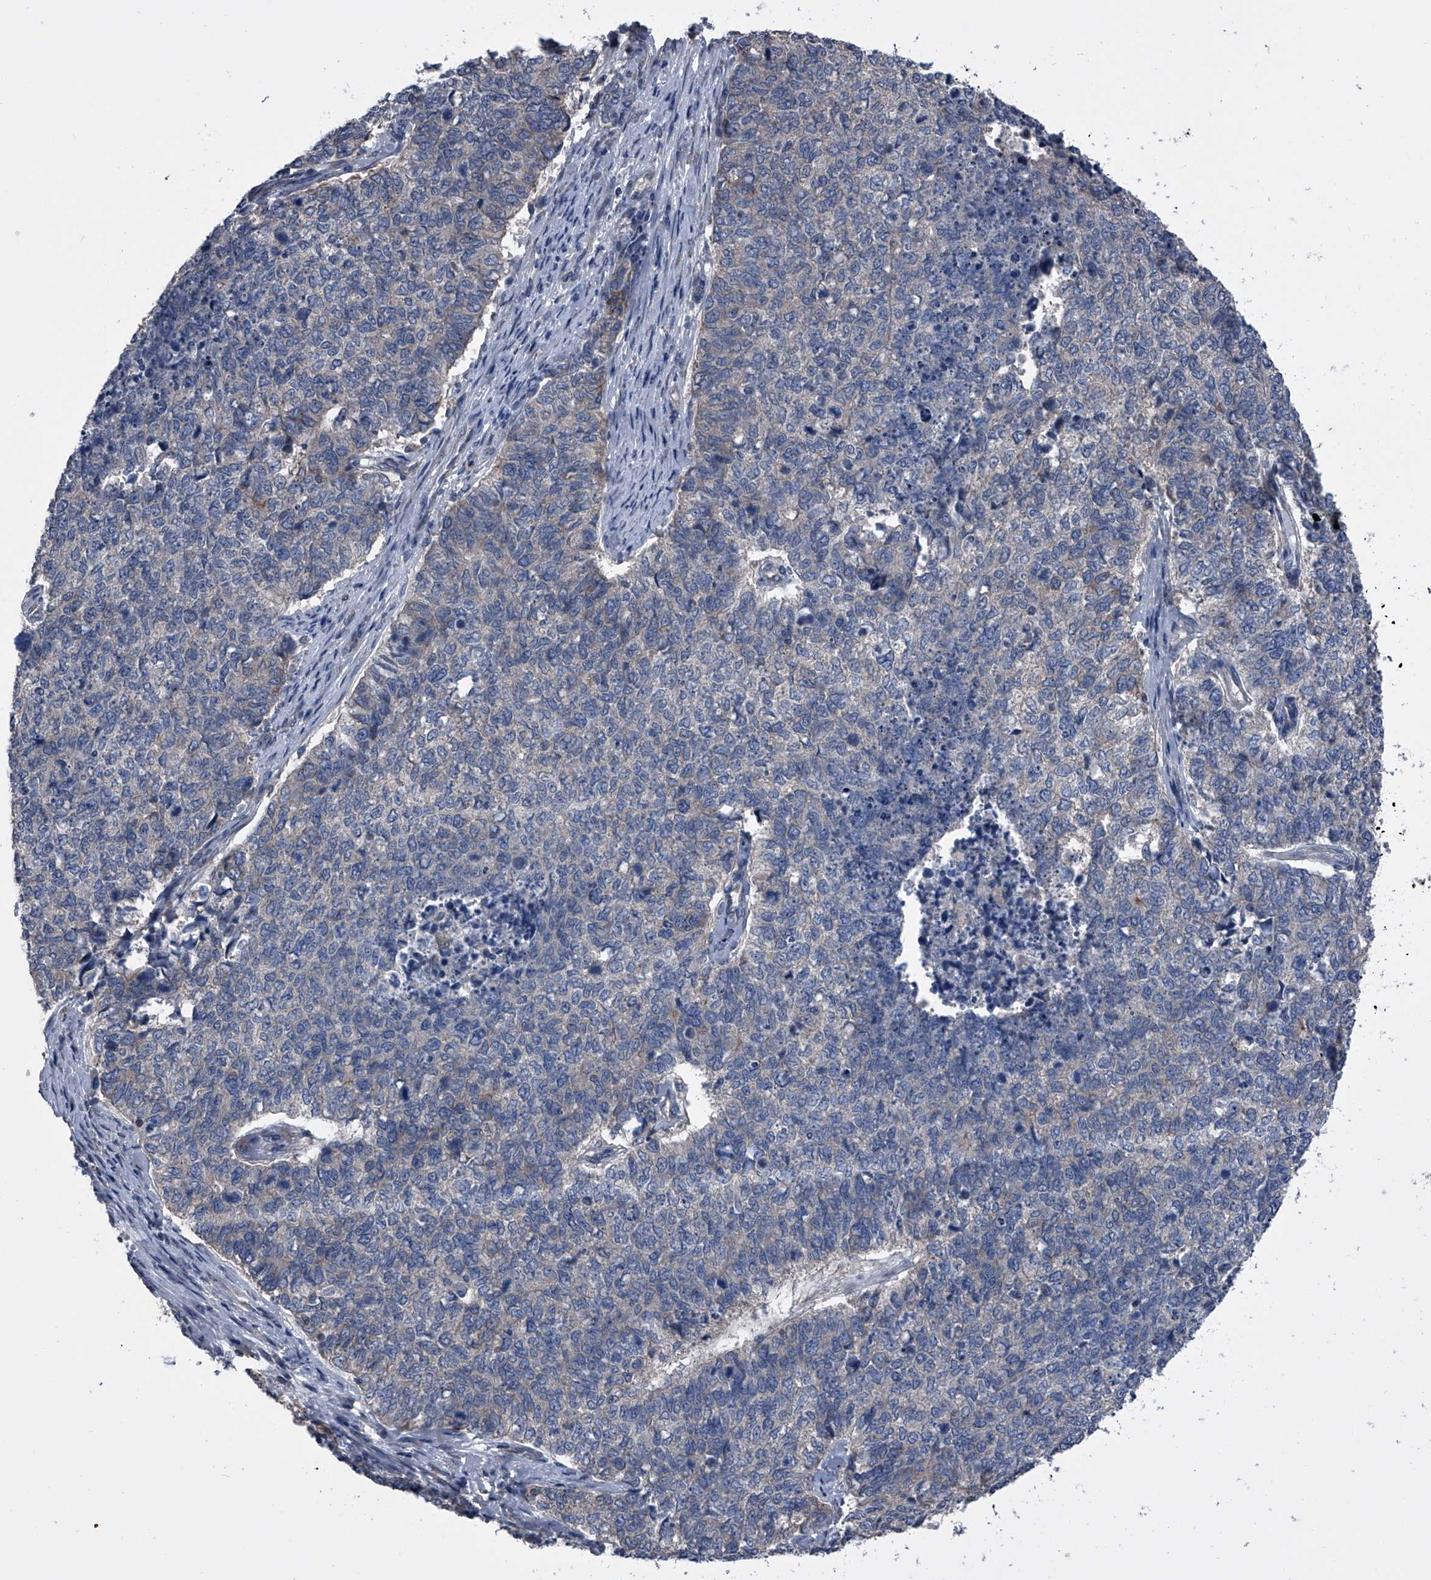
{"staining": {"intensity": "weak", "quantity": "<25%", "location": "cytoplasmic/membranous"}, "tissue": "cervical cancer", "cell_type": "Tumor cells", "image_type": "cancer", "snomed": [{"axis": "morphology", "description": "Squamous cell carcinoma, NOS"}, {"axis": "topography", "description": "Cervix"}], "caption": "The photomicrograph displays no staining of tumor cells in cervical cancer (squamous cell carcinoma).", "gene": "PIP5K1A", "patient": {"sex": "female", "age": 63}}